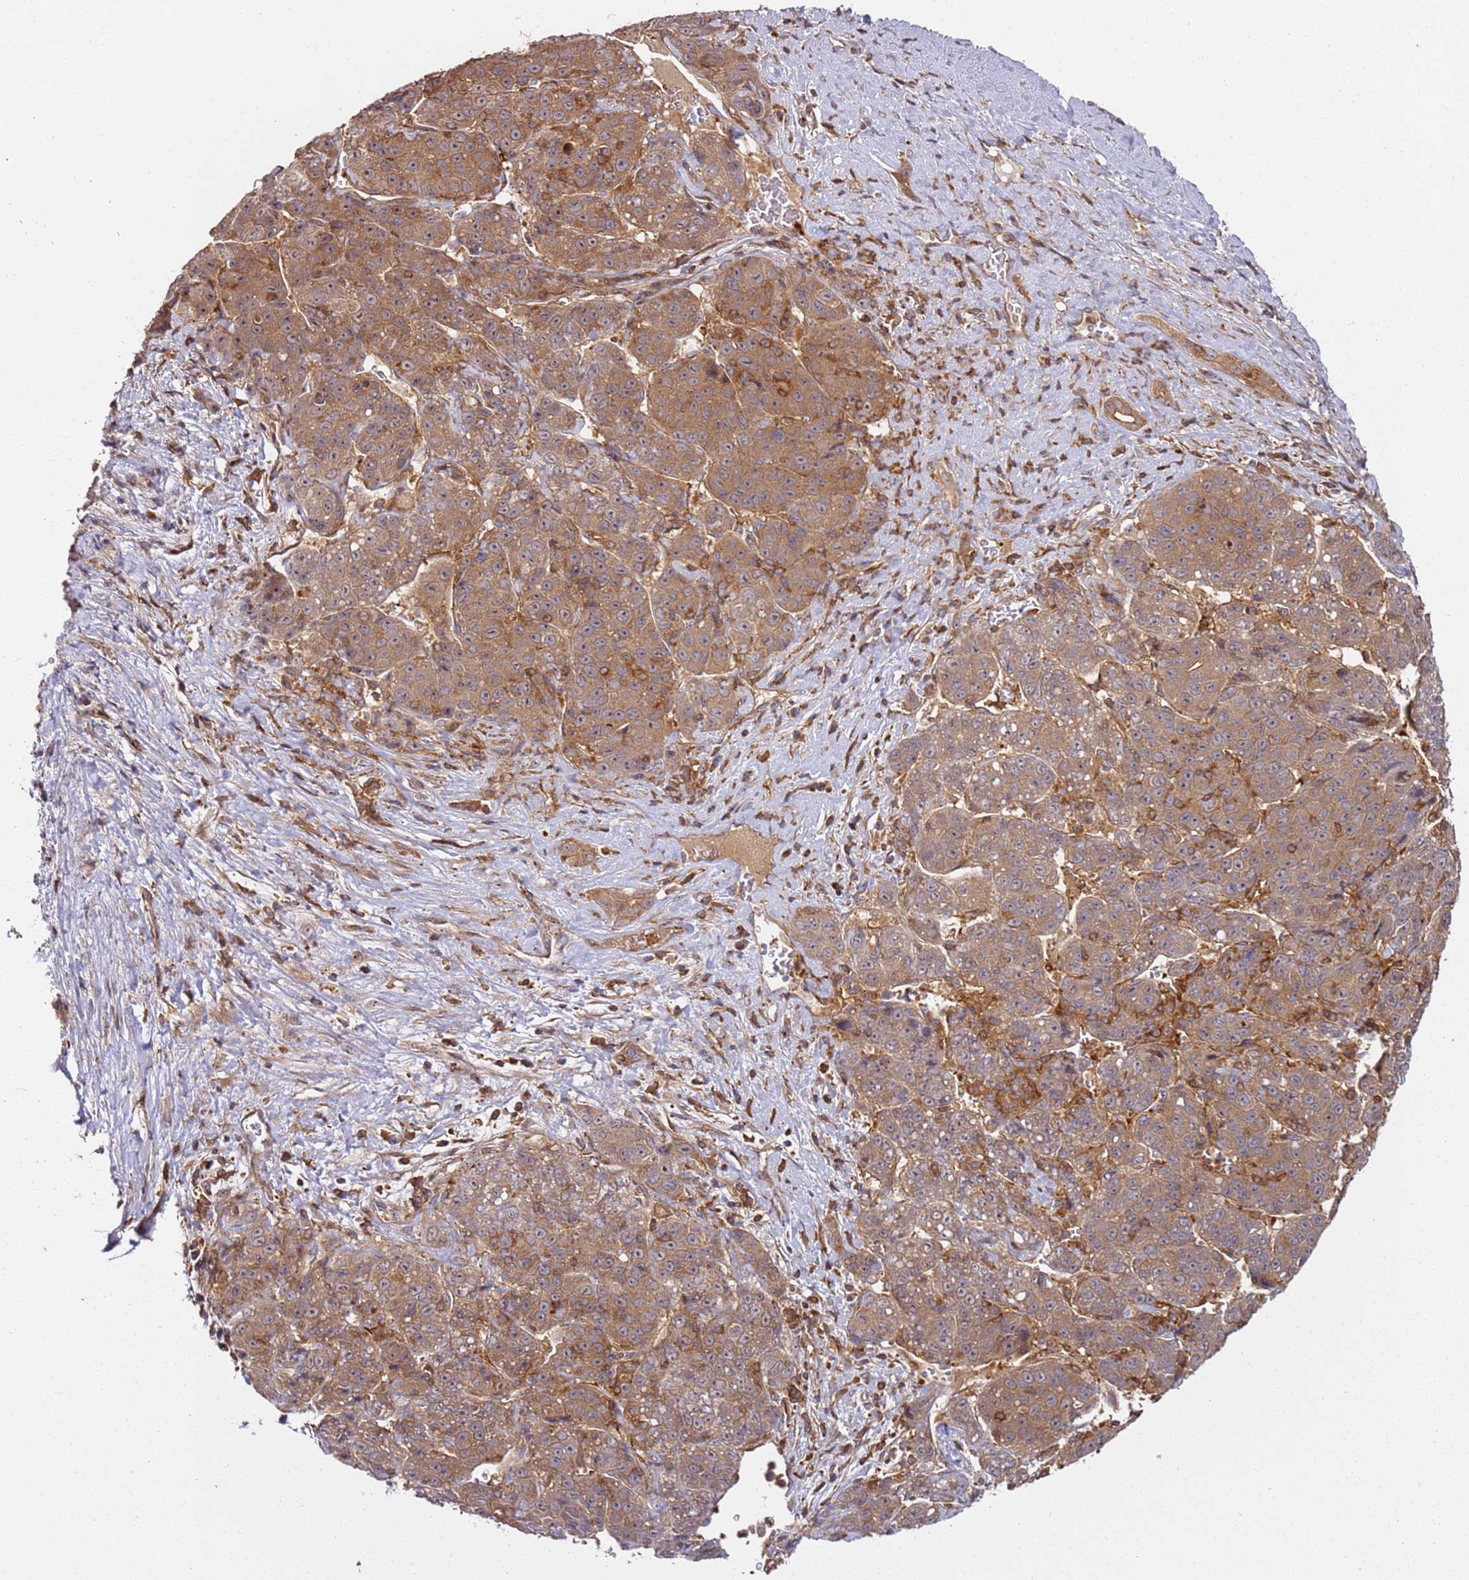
{"staining": {"intensity": "moderate", "quantity": ">75%", "location": "cytoplasmic/membranous"}, "tissue": "liver cancer", "cell_type": "Tumor cells", "image_type": "cancer", "snomed": [{"axis": "morphology", "description": "Carcinoma, Hepatocellular, NOS"}, {"axis": "topography", "description": "Liver"}], "caption": "Protein expression analysis of liver cancer (hepatocellular carcinoma) reveals moderate cytoplasmic/membranous expression in about >75% of tumor cells.", "gene": "PRMT7", "patient": {"sex": "female", "age": 53}}